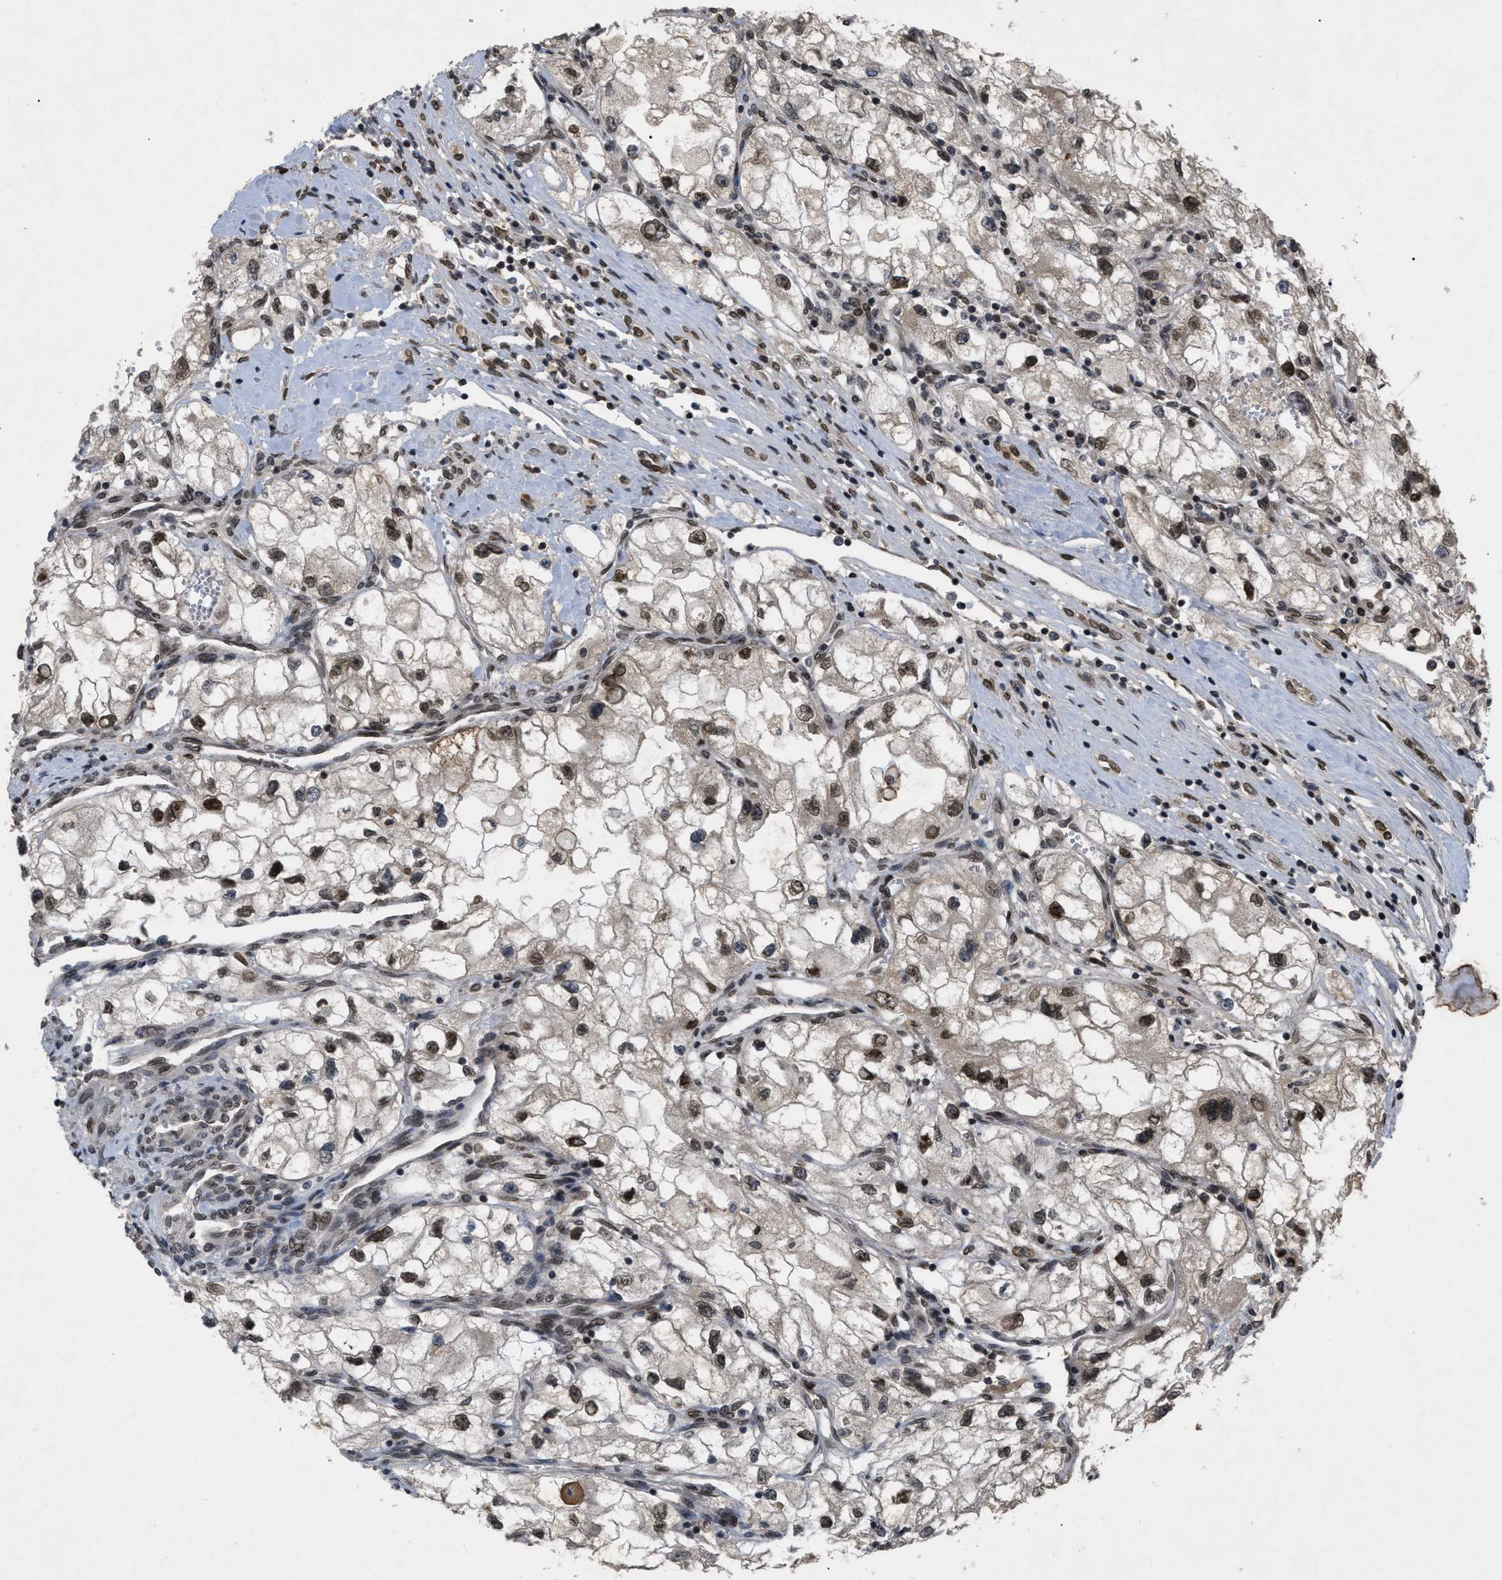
{"staining": {"intensity": "moderate", "quantity": ">75%", "location": "nuclear"}, "tissue": "renal cancer", "cell_type": "Tumor cells", "image_type": "cancer", "snomed": [{"axis": "morphology", "description": "Adenocarcinoma, NOS"}, {"axis": "topography", "description": "Kidney"}], "caption": "A medium amount of moderate nuclear staining is identified in approximately >75% of tumor cells in renal cancer (adenocarcinoma) tissue.", "gene": "CRY1", "patient": {"sex": "female", "age": 70}}